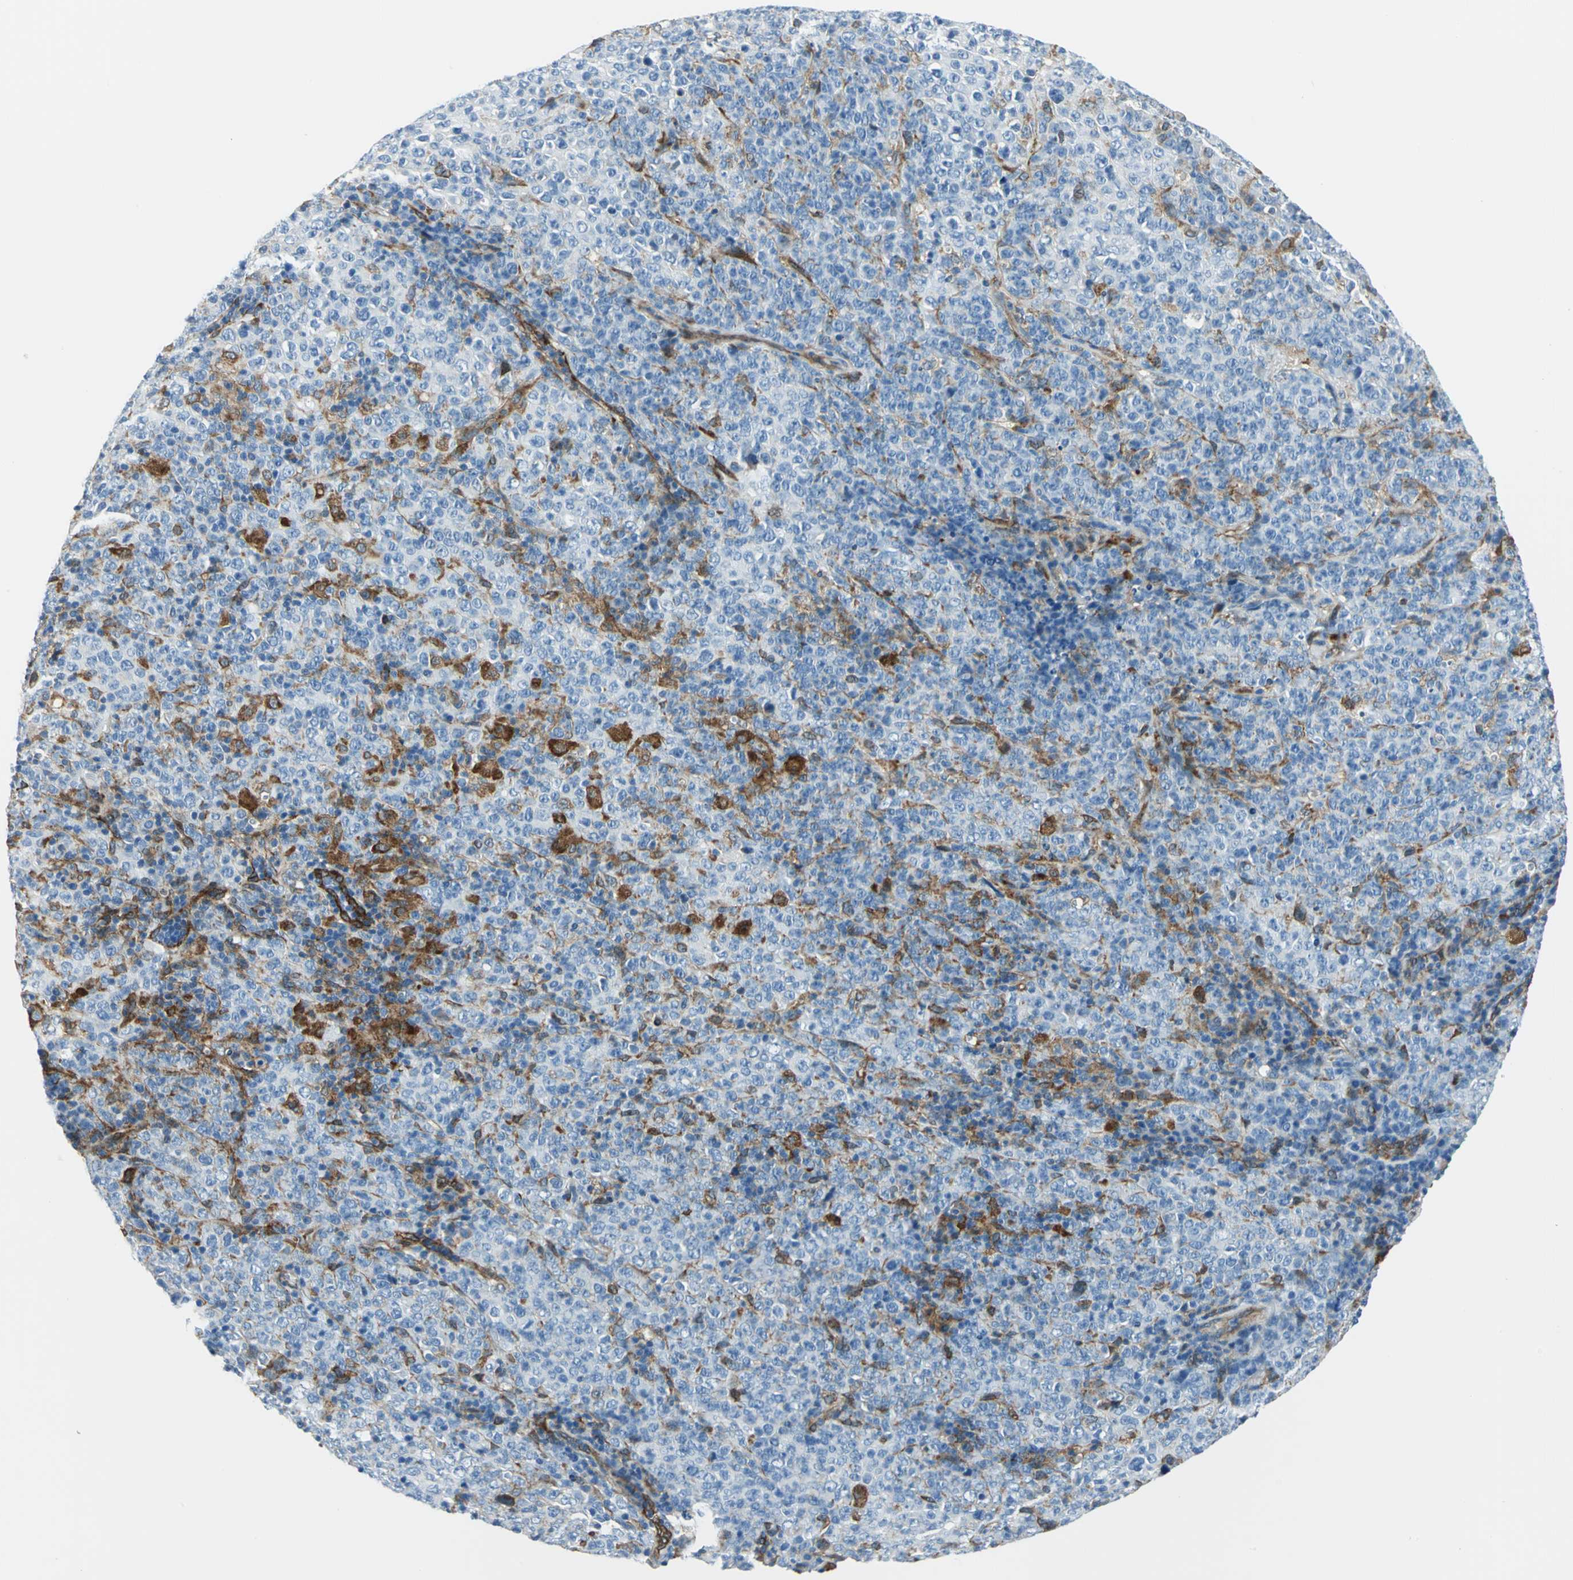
{"staining": {"intensity": "negative", "quantity": "none", "location": "none"}, "tissue": "lymphoma", "cell_type": "Tumor cells", "image_type": "cancer", "snomed": [{"axis": "morphology", "description": "Malignant lymphoma, non-Hodgkin's type, High grade"}, {"axis": "topography", "description": "Tonsil"}], "caption": "High power microscopy micrograph of an IHC histopathology image of lymphoma, revealing no significant staining in tumor cells.", "gene": "HSPB1", "patient": {"sex": "female", "age": 36}}